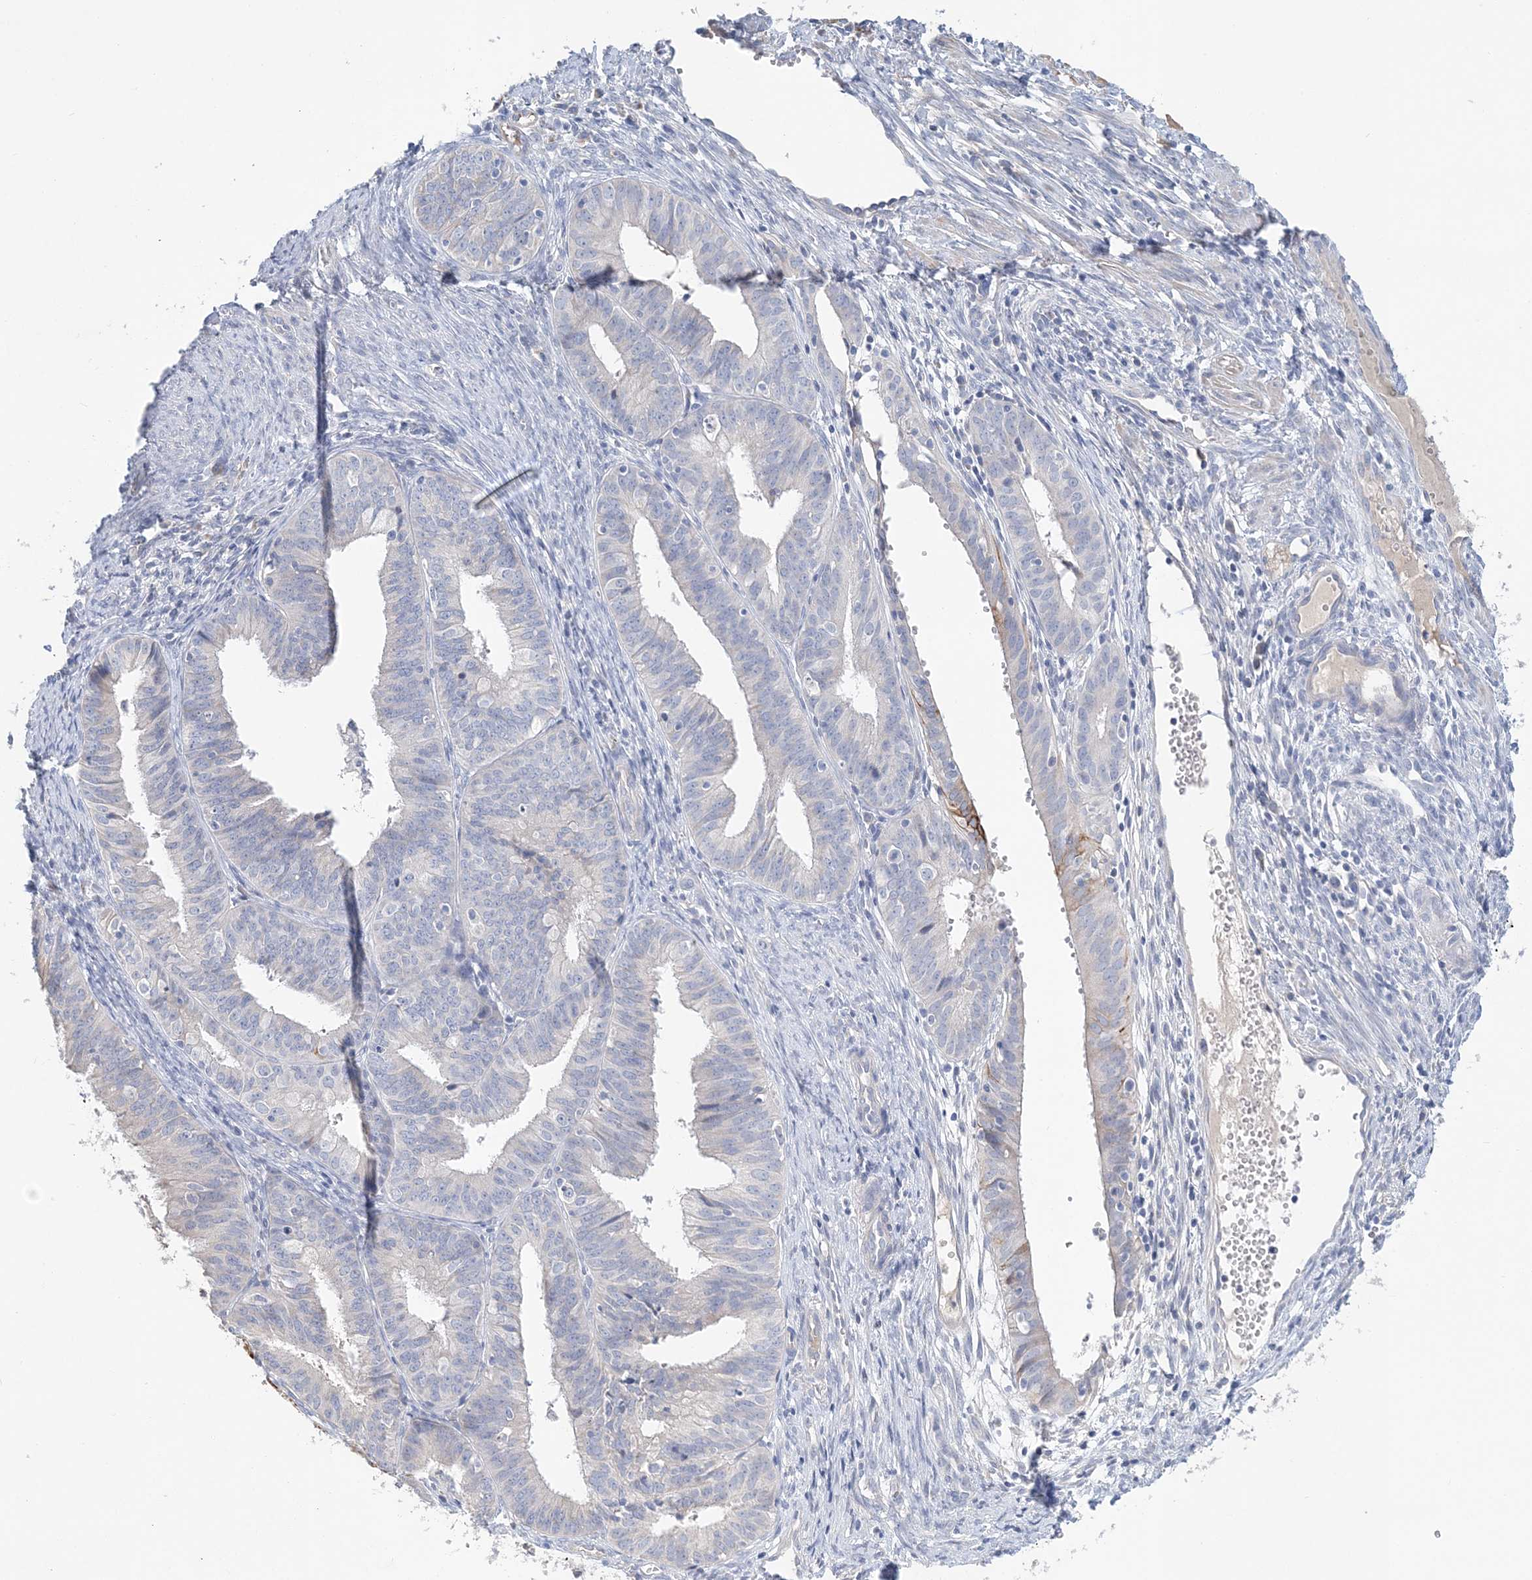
{"staining": {"intensity": "strong", "quantity": "<25%", "location": "cytoplasmic/membranous"}, "tissue": "endometrial cancer", "cell_type": "Tumor cells", "image_type": "cancer", "snomed": [{"axis": "morphology", "description": "Adenocarcinoma, NOS"}, {"axis": "topography", "description": "Endometrium"}], "caption": "Immunohistochemistry (DAB (3,3'-diaminobenzidine)) staining of endometrial adenocarcinoma displays strong cytoplasmic/membranous protein staining in approximately <25% of tumor cells. Using DAB (3,3'-diaminobenzidine) (brown) and hematoxylin (blue) stains, captured at high magnification using brightfield microscopy.", "gene": "LRRIQ4", "patient": {"sex": "female", "age": 51}}